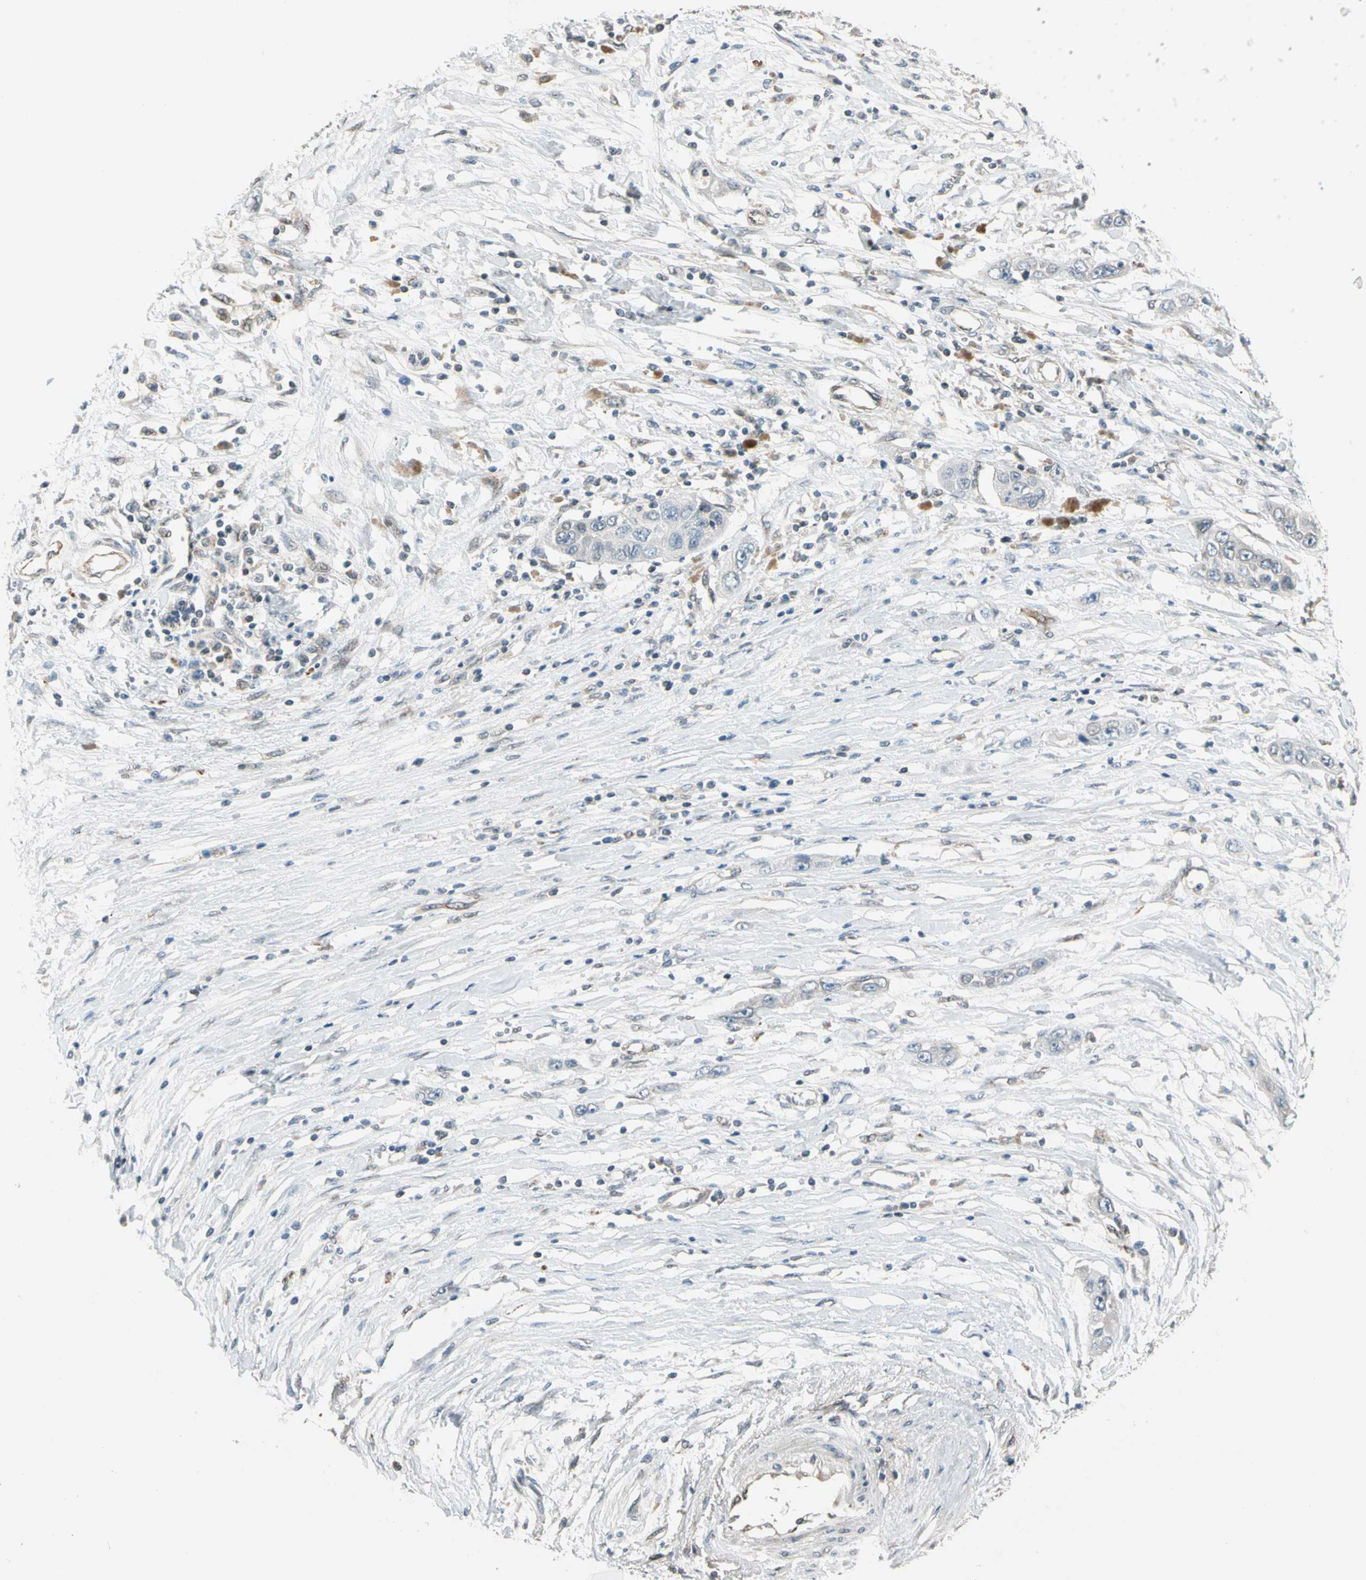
{"staining": {"intensity": "negative", "quantity": "none", "location": "none"}, "tissue": "pancreatic cancer", "cell_type": "Tumor cells", "image_type": "cancer", "snomed": [{"axis": "morphology", "description": "Adenocarcinoma, NOS"}, {"axis": "topography", "description": "Pancreas"}], "caption": "High magnification brightfield microscopy of pancreatic cancer stained with DAB (3,3'-diaminobenzidine) (brown) and counterstained with hematoxylin (blue): tumor cells show no significant expression.", "gene": "TRIO", "patient": {"sex": "female", "age": 70}}